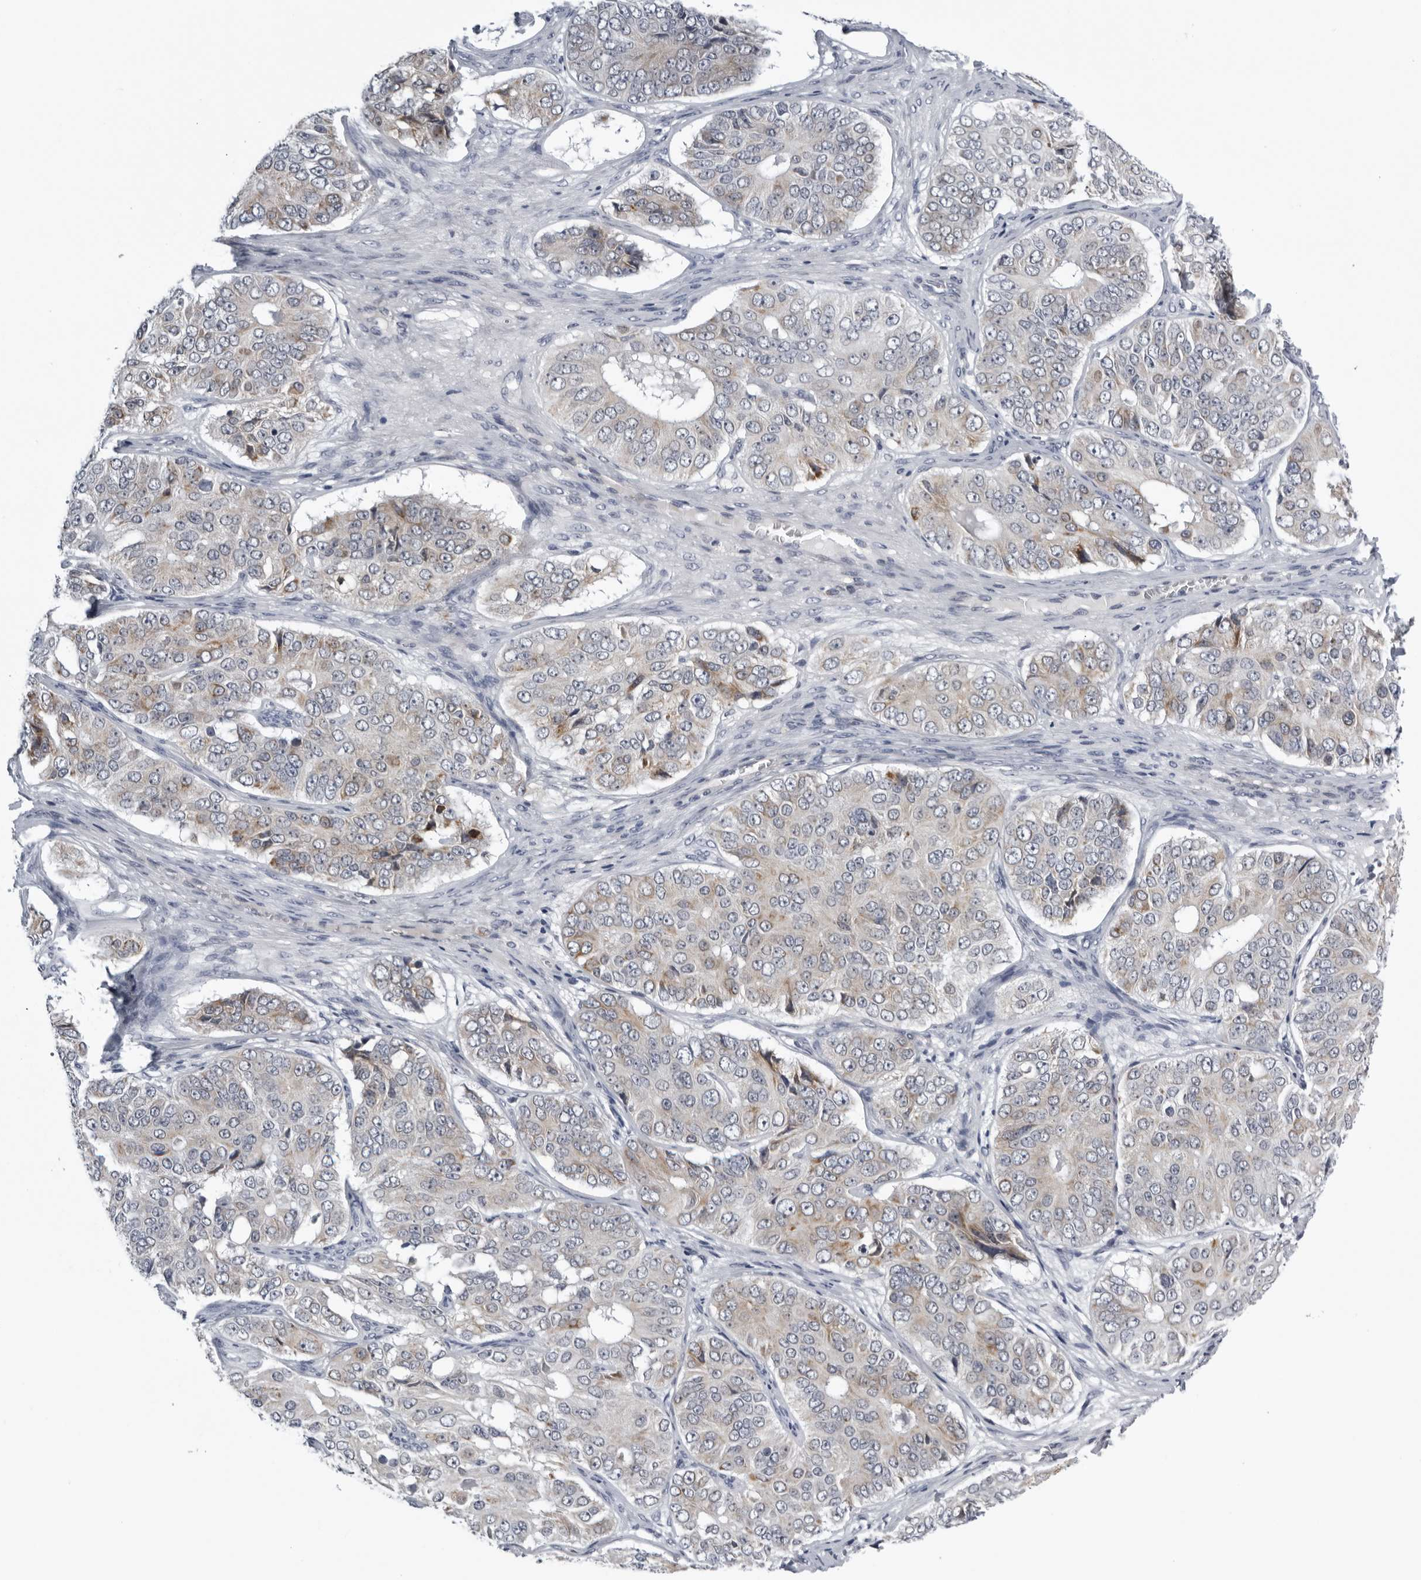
{"staining": {"intensity": "weak", "quantity": "<25%", "location": "cytoplasmic/membranous"}, "tissue": "ovarian cancer", "cell_type": "Tumor cells", "image_type": "cancer", "snomed": [{"axis": "morphology", "description": "Carcinoma, endometroid"}, {"axis": "topography", "description": "Ovary"}], "caption": "A photomicrograph of ovarian cancer stained for a protein demonstrates no brown staining in tumor cells.", "gene": "CPT2", "patient": {"sex": "female", "age": 51}}